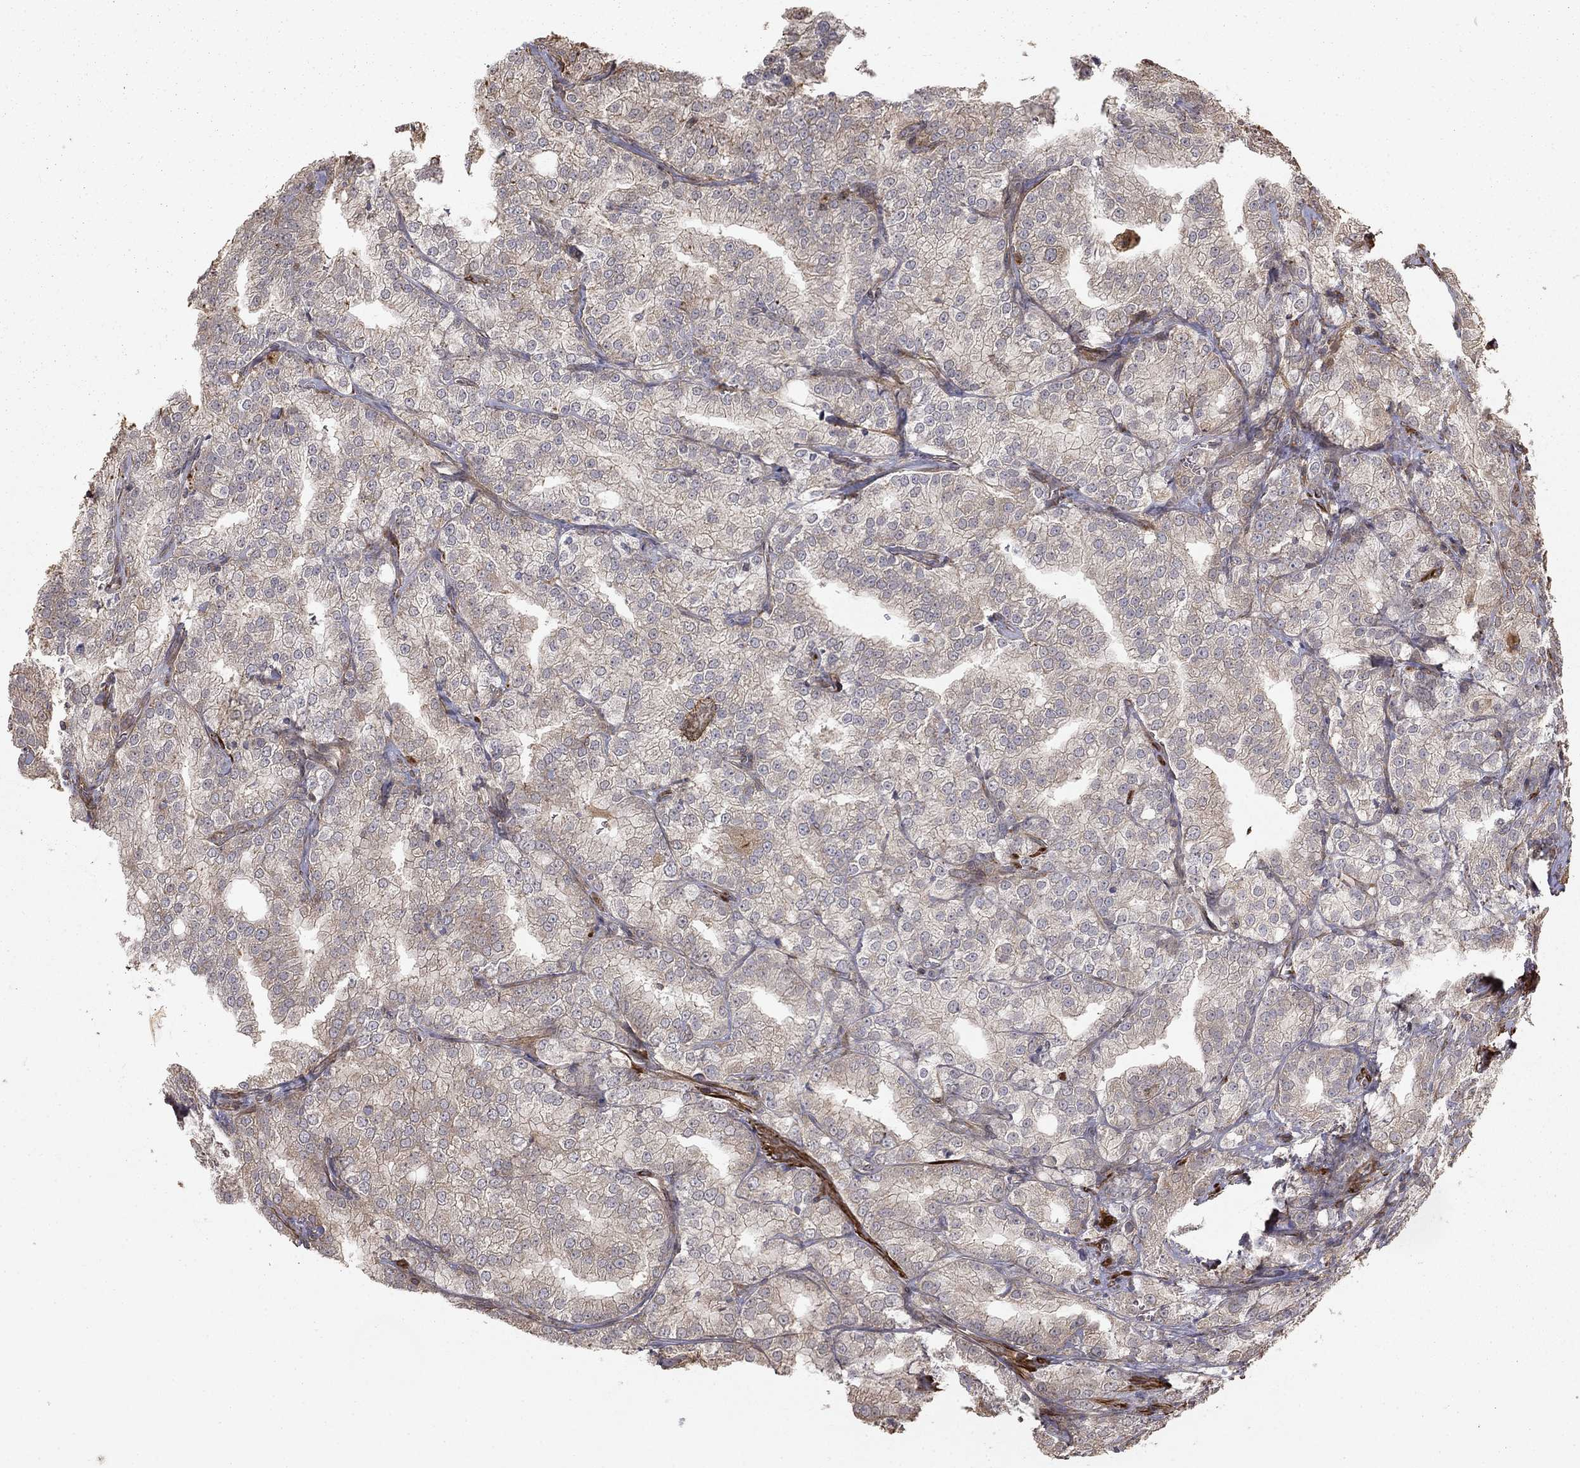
{"staining": {"intensity": "negative", "quantity": "none", "location": "none"}, "tissue": "prostate cancer", "cell_type": "Tumor cells", "image_type": "cancer", "snomed": [{"axis": "morphology", "description": "Adenocarcinoma, NOS"}, {"axis": "topography", "description": "Prostate"}], "caption": "IHC of human adenocarcinoma (prostate) demonstrates no expression in tumor cells.", "gene": "HABP4", "patient": {"sex": "male", "age": 70}}